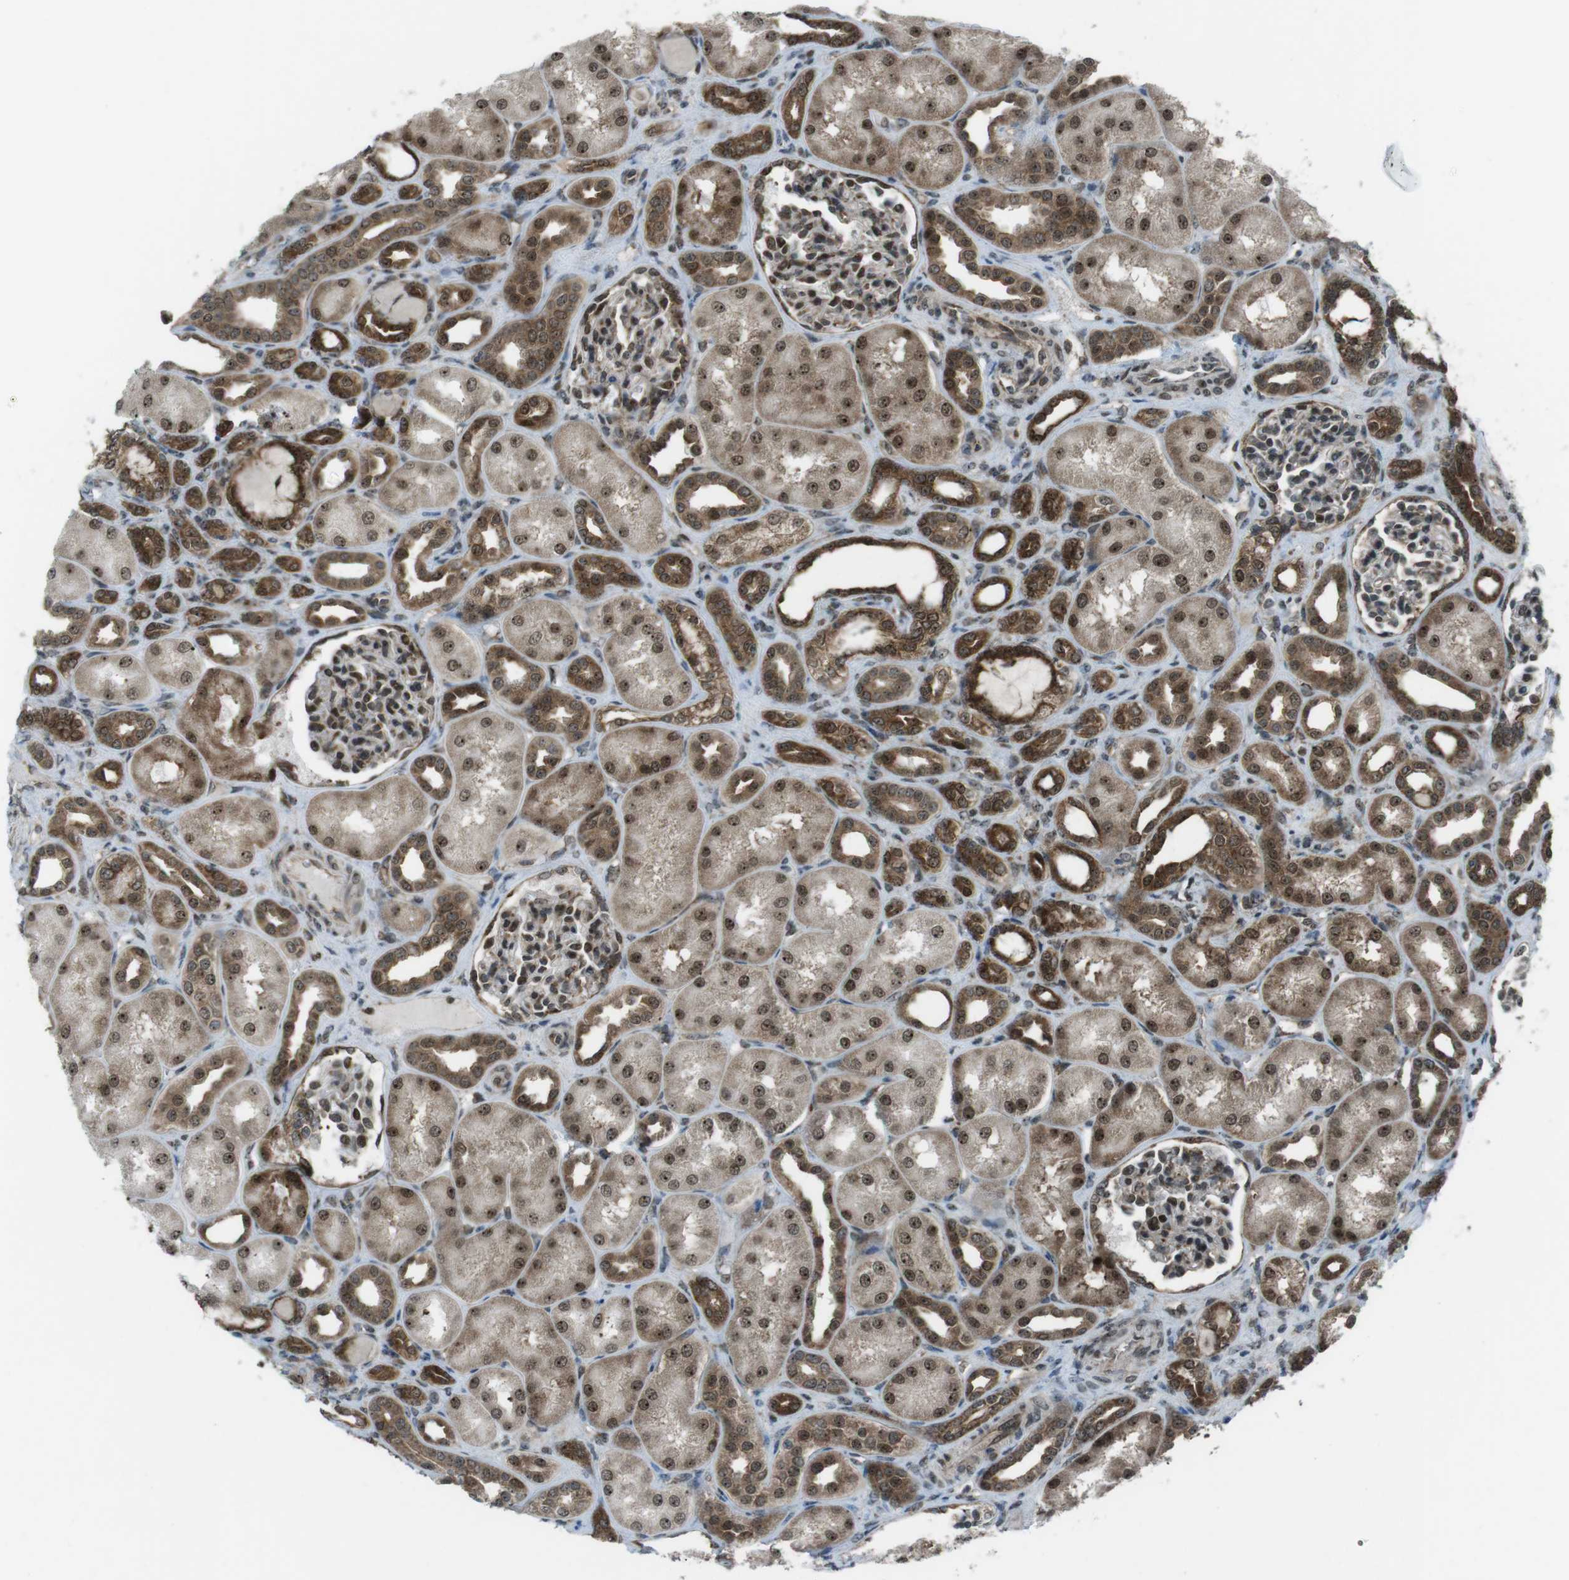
{"staining": {"intensity": "strong", "quantity": ">75%", "location": "cytoplasmic/membranous,nuclear"}, "tissue": "kidney", "cell_type": "Cells in glomeruli", "image_type": "normal", "snomed": [{"axis": "morphology", "description": "Normal tissue, NOS"}, {"axis": "topography", "description": "Kidney"}], "caption": "Immunohistochemistry (IHC) staining of unremarkable kidney, which exhibits high levels of strong cytoplasmic/membranous,nuclear expression in approximately >75% of cells in glomeruli indicating strong cytoplasmic/membranous,nuclear protein staining. The staining was performed using DAB (3,3'-diaminobenzidine) (brown) for protein detection and nuclei were counterstained in hematoxylin (blue).", "gene": "CSNK1D", "patient": {"sex": "male", "age": 7}}